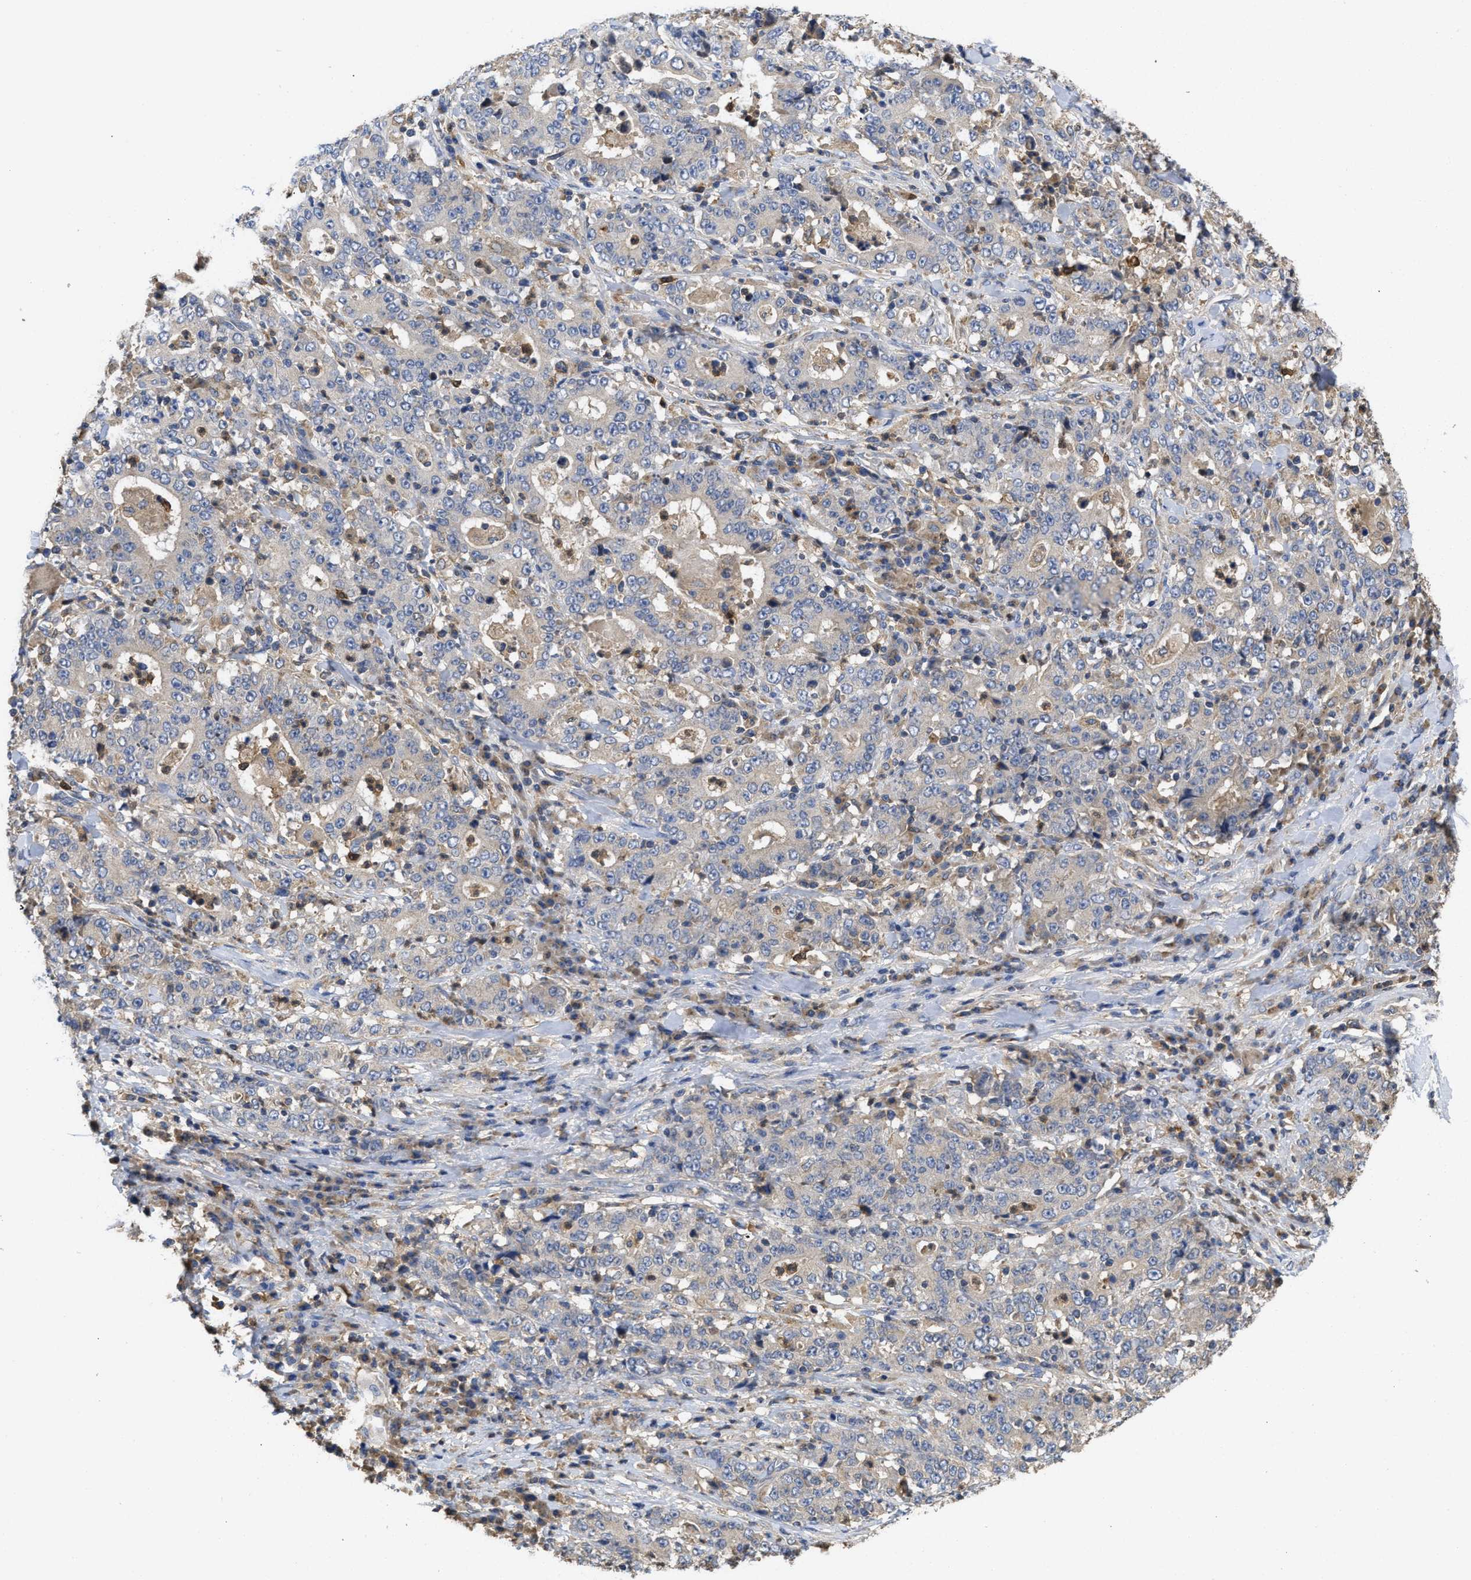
{"staining": {"intensity": "negative", "quantity": "none", "location": "none"}, "tissue": "stomach cancer", "cell_type": "Tumor cells", "image_type": "cancer", "snomed": [{"axis": "morphology", "description": "Normal tissue, NOS"}, {"axis": "morphology", "description": "Adenocarcinoma, NOS"}, {"axis": "topography", "description": "Stomach, upper"}, {"axis": "topography", "description": "Stomach"}], "caption": "Immunohistochemistry of adenocarcinoma (stomach) displays no staining in tumor cells. (DAB (3,3'-diaminobenzidine) immunohistochemistry, high magnification).", "gene": "RNF216", "patient": {"sex": "male", "age": 59}}